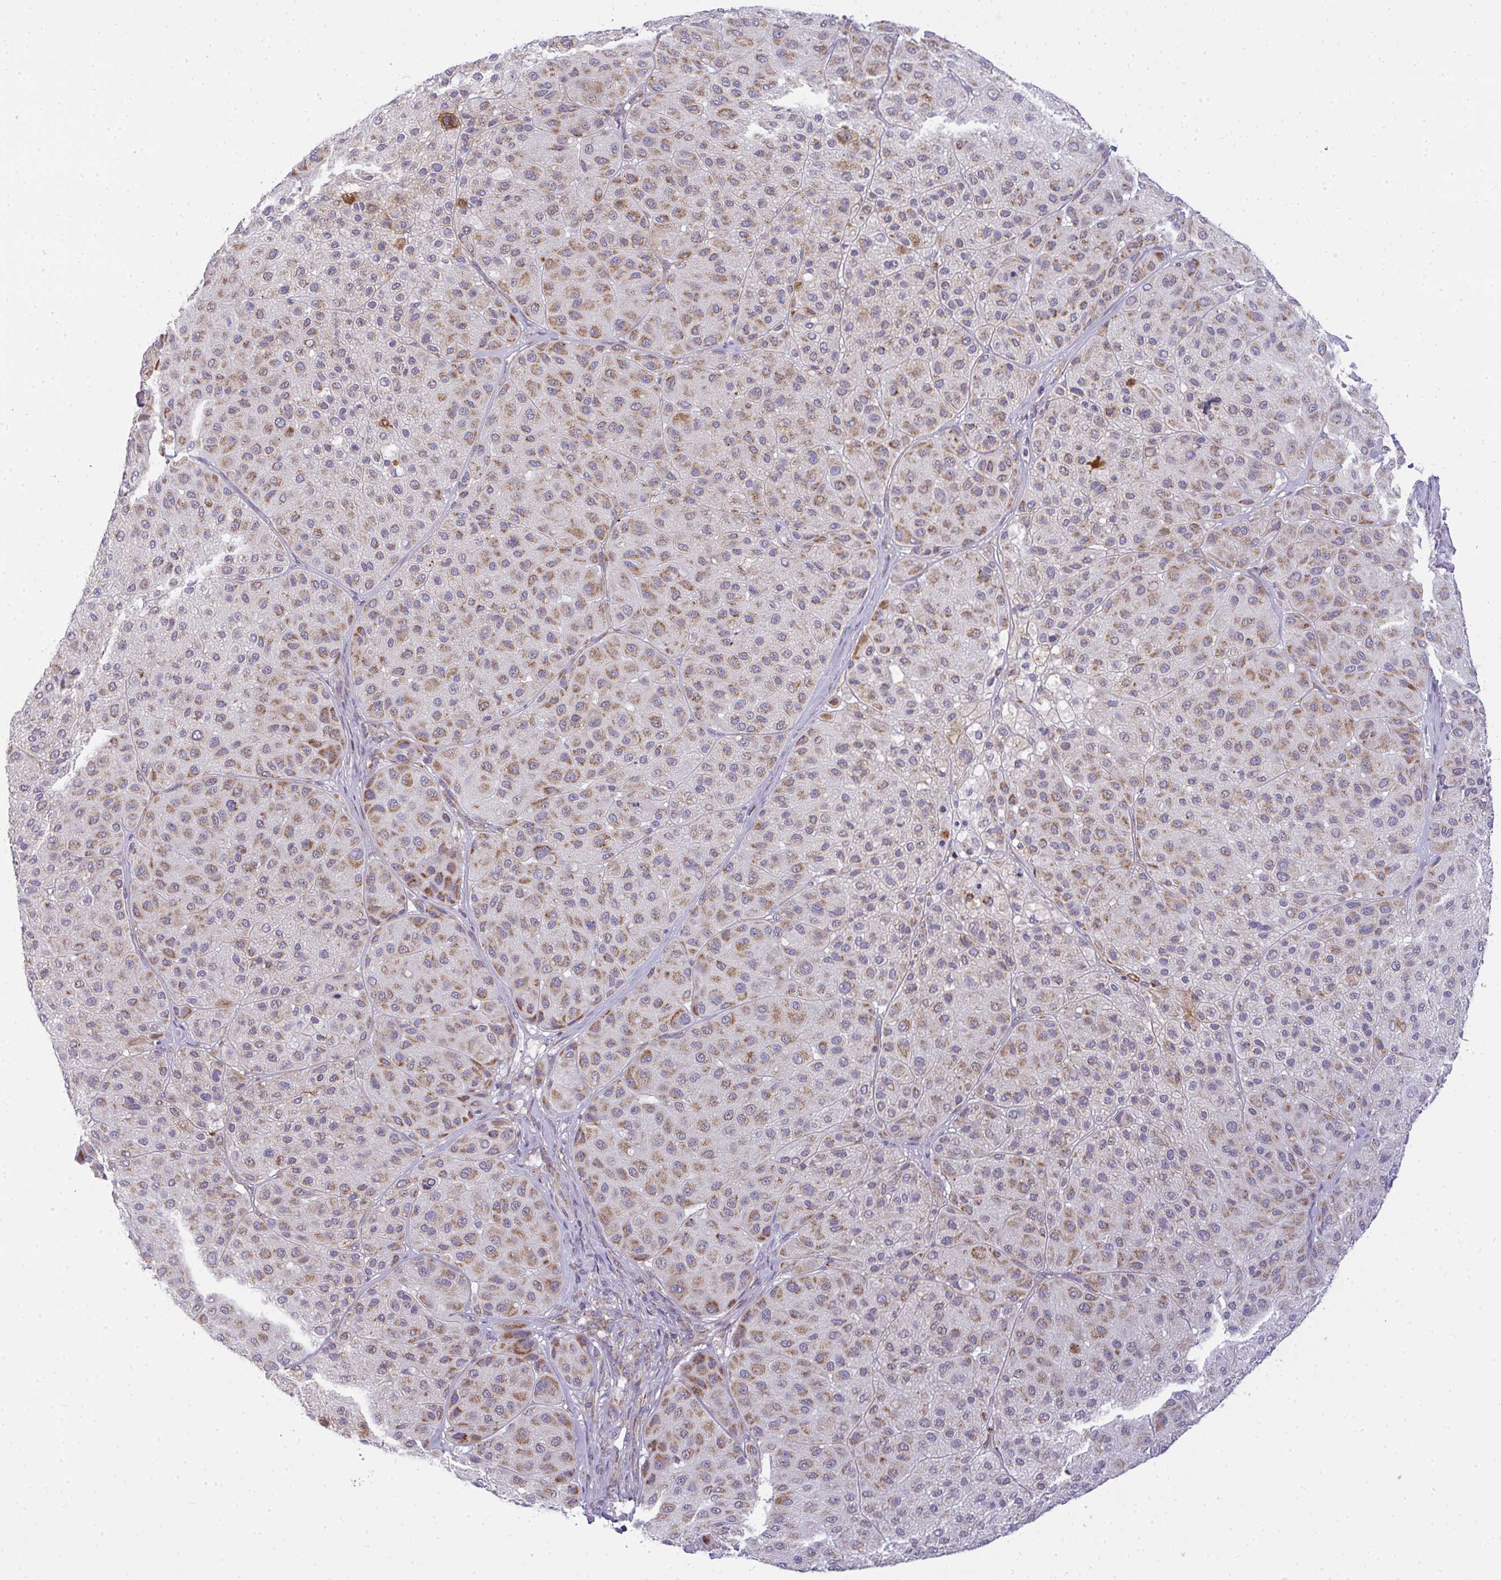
{"staining": {"intensity": "moderate", "quantity": ">75%", "location": "cytoplasmic/membranous"}, "tissue": "melanoma", "cell_type": "Tumor cells", "image_type": "cancer", "snomed": [{"axis": "morphology", "description": "Malignant melanoma, Metastatic site"}, {"axis": "topography", "description": "Smooth muscle"}], "caption": "Immunohistochemistry (DAB (3,3'-diaminobenzidine)) staining of human malignant melanoma (metastatic site) reveals moderate cytoplasmic/membranous protein staining in approximately >75% of tumor cells.", "gene": "SRRM4", "patient": {"sex": "male", "age": 41}}